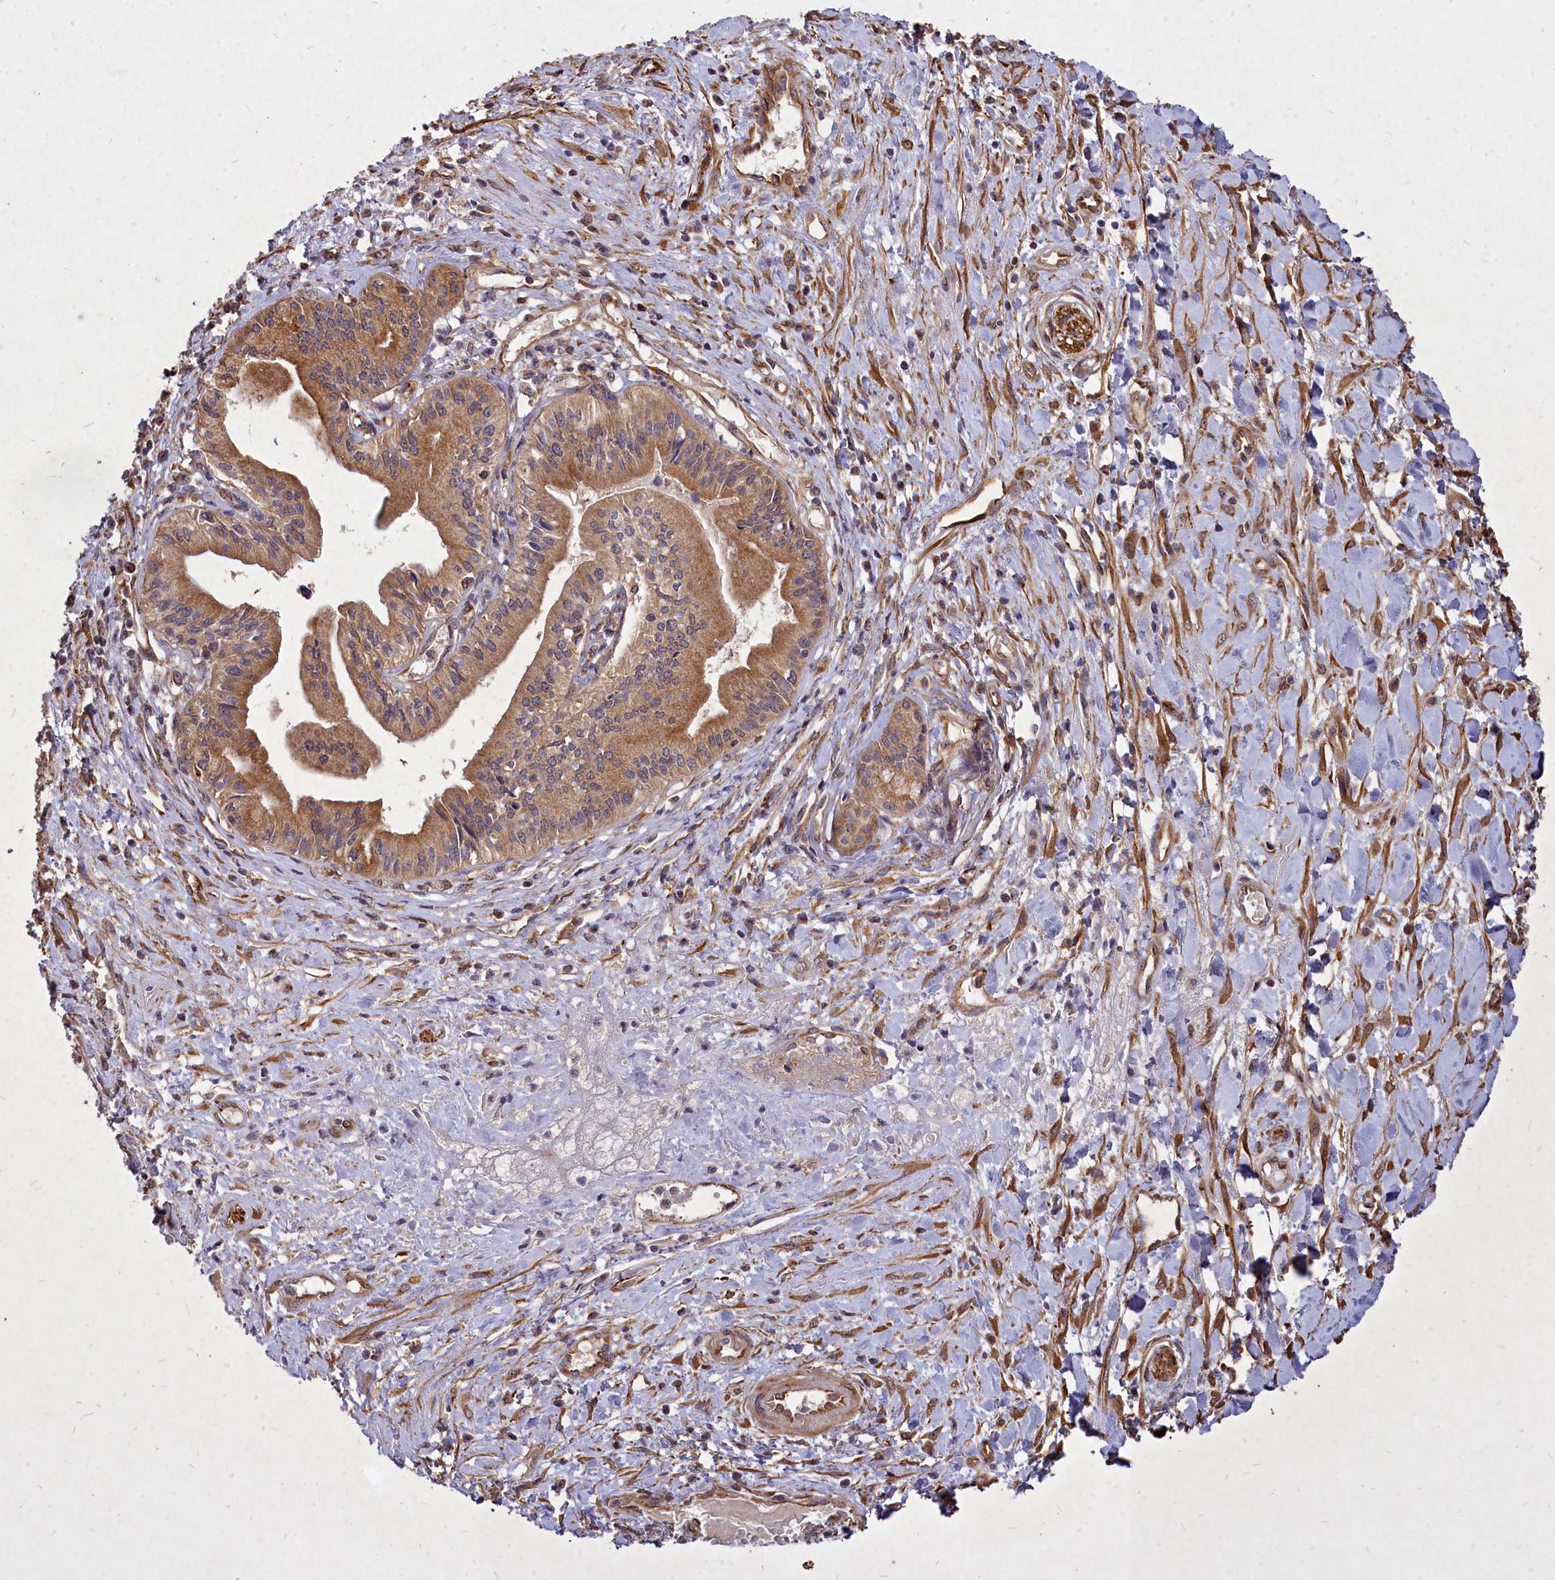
{"staining": {"intensity": "moderate", "quantity": ">75%", "location": "cytoplasmic/membranous"}, "tissue": "pancreatic cancer", "cell_type": "Tumor cells", "image_type": "cancer", "snomed": [{"axis": "morphology", "description": "Adenocarcinoma, NOS"}, {"axis": "topography", "description": "Pancreas"}], "caption": "A brown stain shows moderate cytoplasmic/membranous positivity of a protein in pancreatic cancer tumor cells.", "gene": "SKA1", "patient": {"sex": "female", "age": 50}}